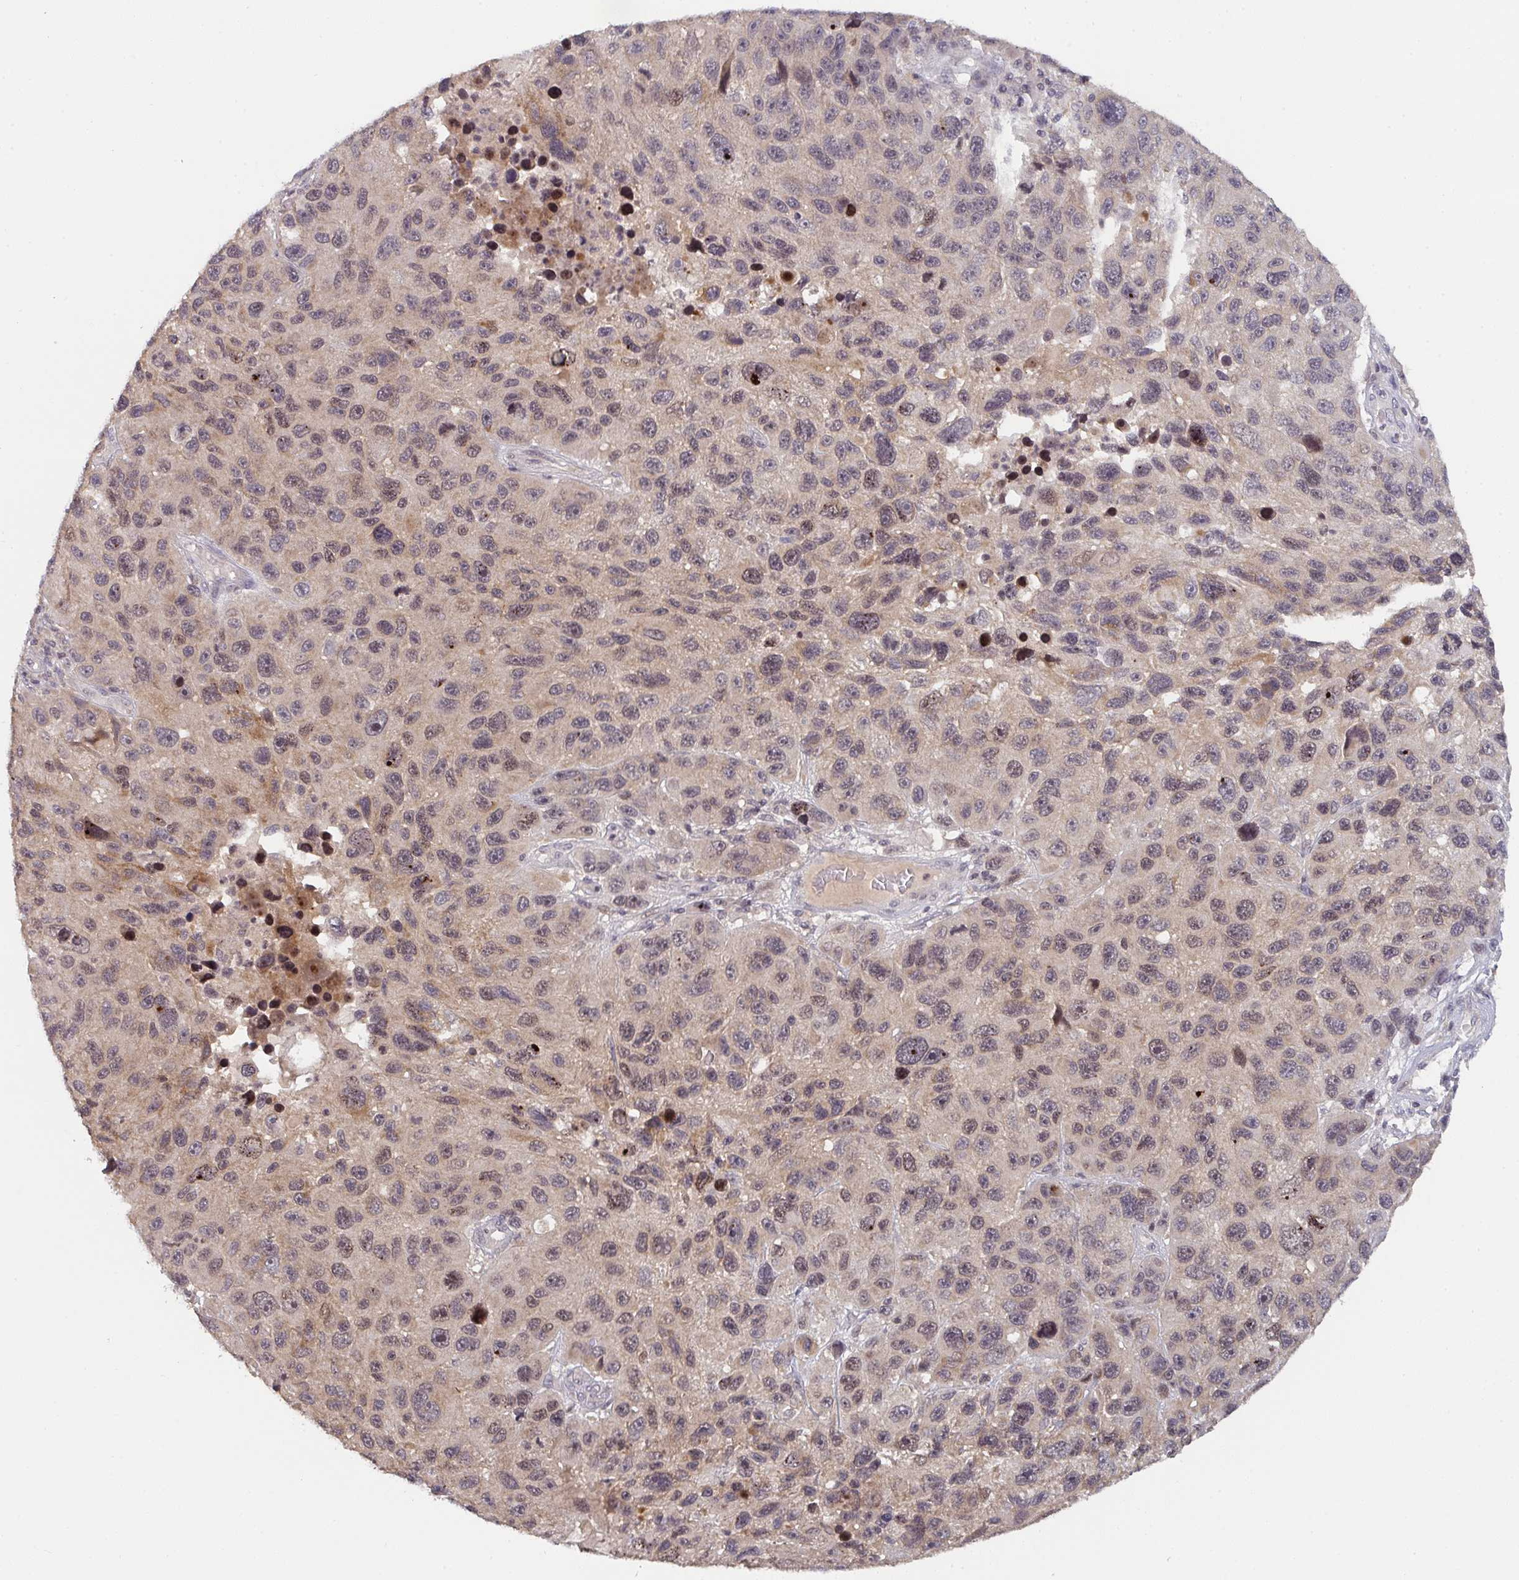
{"staining": {"intensity": "weak", "quantity": "25%-75%", "location": "cytoplasmic/membranous,nuclear"}, "tissue": "melanoma", "cell_type": "Tumor cells", "image_type": "cancer", "snomed": [{"axis": "morphology", "description": "Malignant melanoma, NOS"}, {"axis": "topography", "description": "Skin"}], "caption": "Immunohistochemistry (IHC) of melanoma shows low levels of weak cytoplasmic/membranous and nuclear positivity in about 25%-75% of tumor cells. The staining was performed using DAB, with brown indicating positive protein expression. Nuclei are stained blue with hematoxylin.", "gene": "DCST1", "patient": {"sex": "male", "age": 53}}